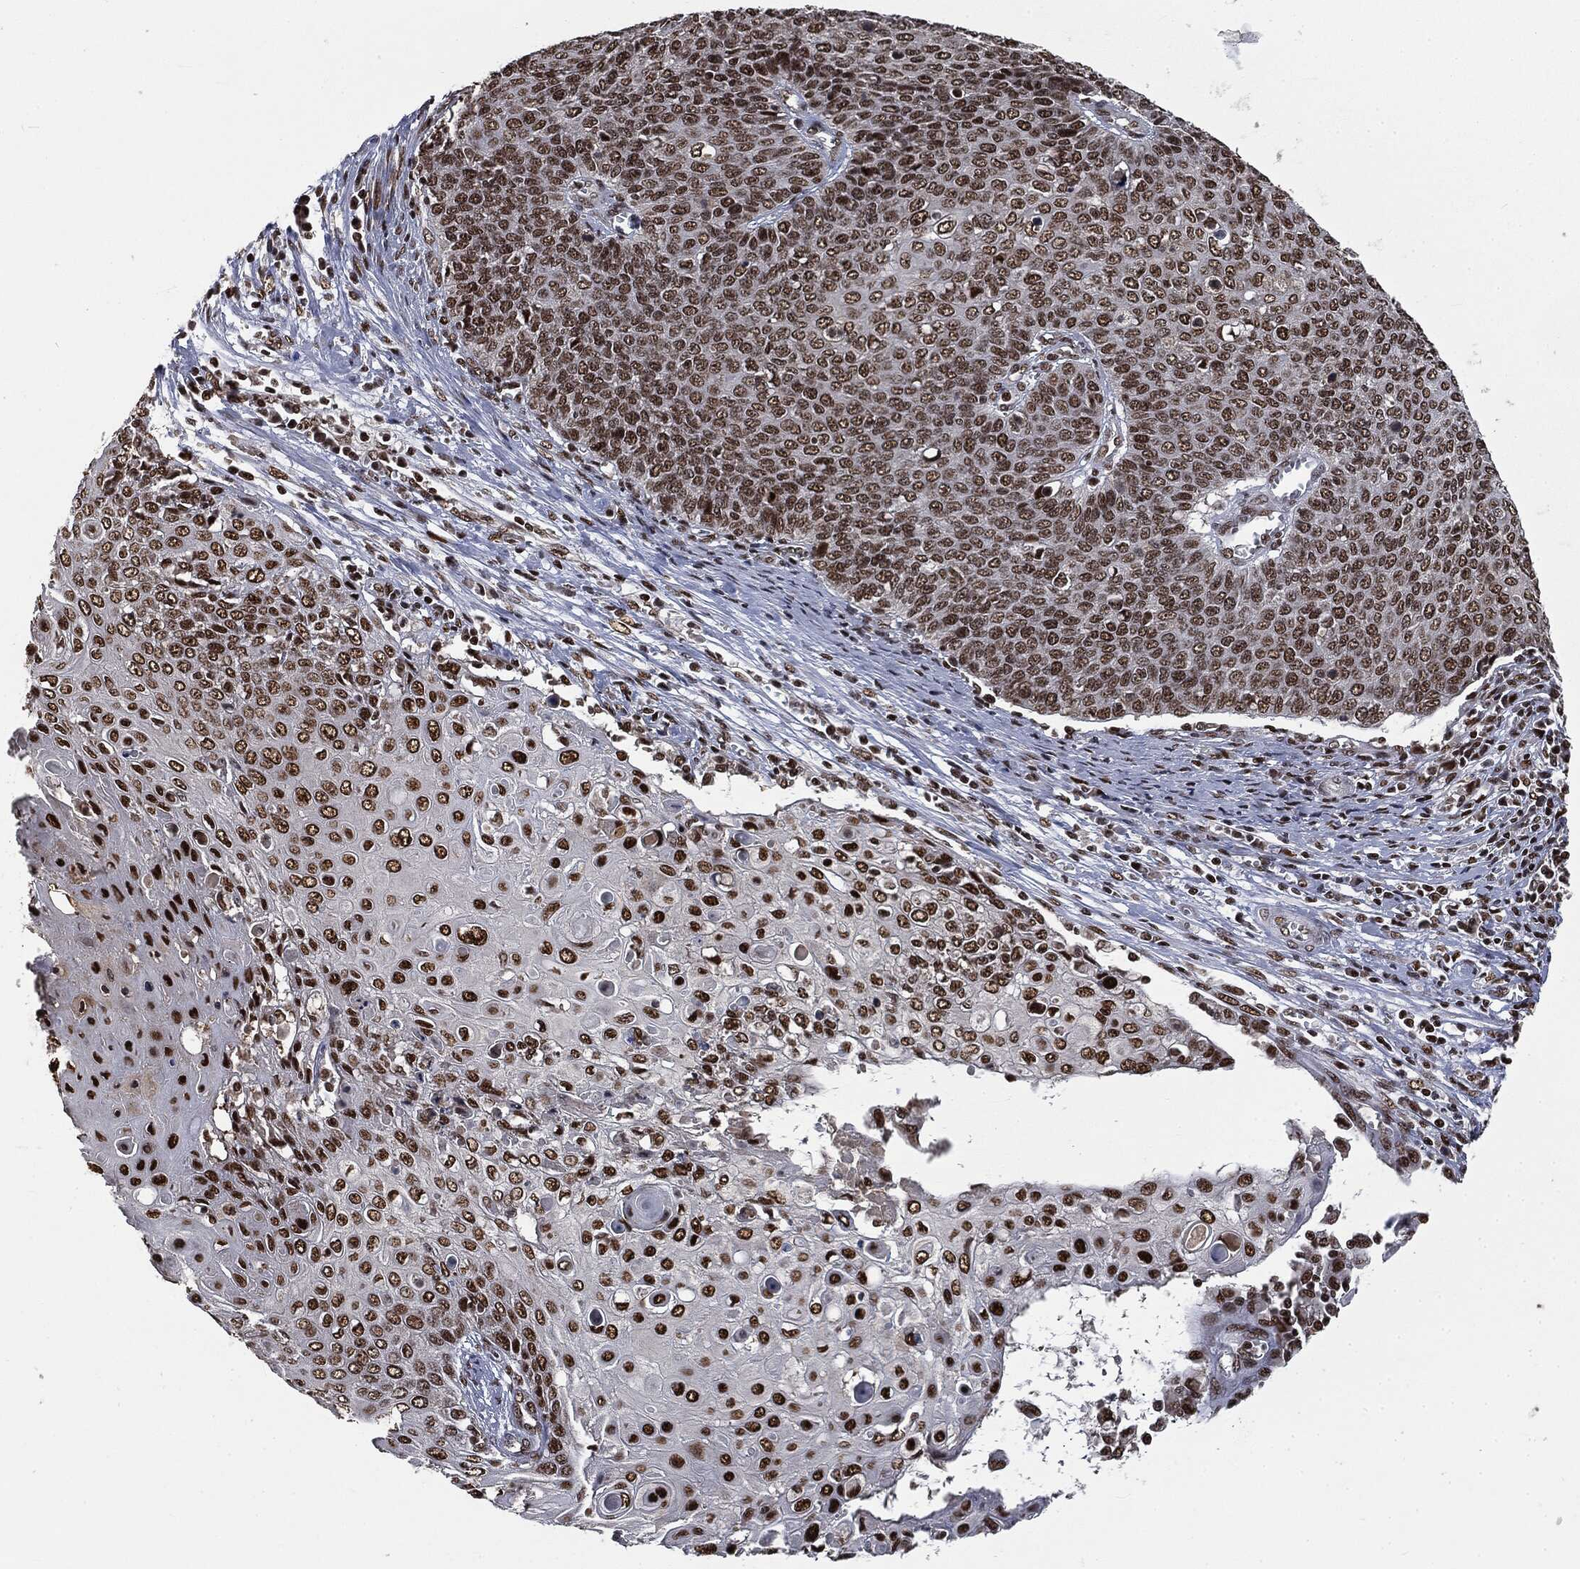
{"staining": {"intensity": "strong", "quantity": ">75%", "location": "nuclear"}, "tissue": "cervical cancer", "cell_type": "Tumor cells", "image_type": "cancer", "snomed": [{"axis": "morphology", "description": "Squamous cell carcinoma, NOS"}, {"axis": "topography", "description": "Cervix"}], "caption": "Immunohistochemical staining of human cervical cancer exhibits high levels of strong nuclear protein positivity in approximately >75% of tumor cells.", "gene": "DPH2", "patient": {"sex": "female", "age": 39}}